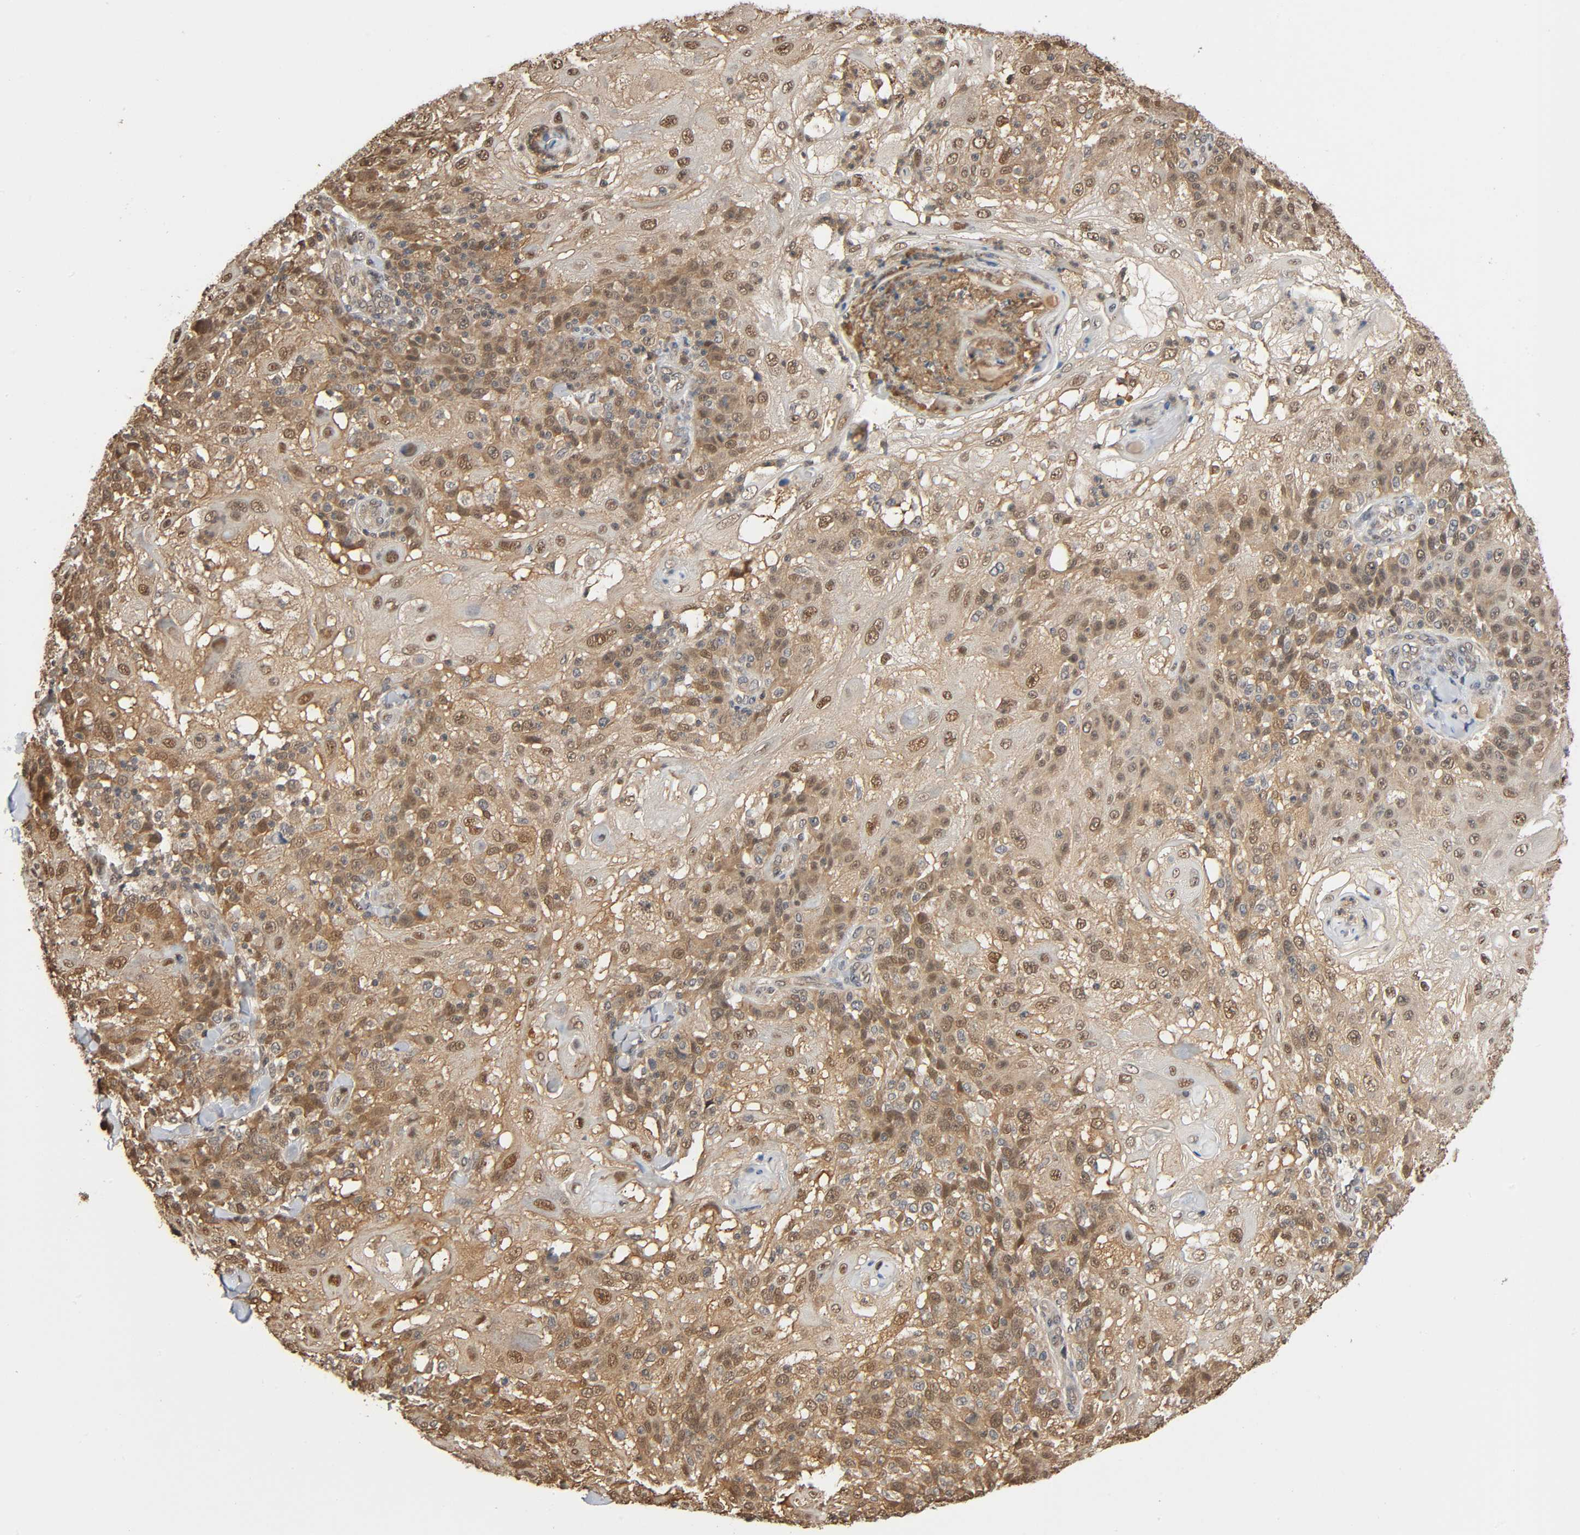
{"staining": {"intensity": "moderate", "quantity": "25%-75%", "location": "cytoplasmic/membranous,nuclear"}, "tissue": "skin cancer", "cell_type": "Tumor cells", "image_type": "cancer", "snomed": [{"axis": "morphology", "description": "Normal tissue, NOS"}, {"axis": "morphology", "description": "Squamous cell carcinoma, NOS"}, {"axis": "topography", "description": "Skin"}], "caption": "Immunohistochemistry (IHC) micrograph of neoplastic tissue: squamous cell carcinoma (skin) stained using IHC reveals medium levels of moderate protein expression localized specifically in the cytoplasmic/membranous and nuclear of tumor cells, appearing as a cytoplasmic/membranous and nuclear brown color.", "gene": "NEDD8", "patient": {"sex": "female", "age": 83}}